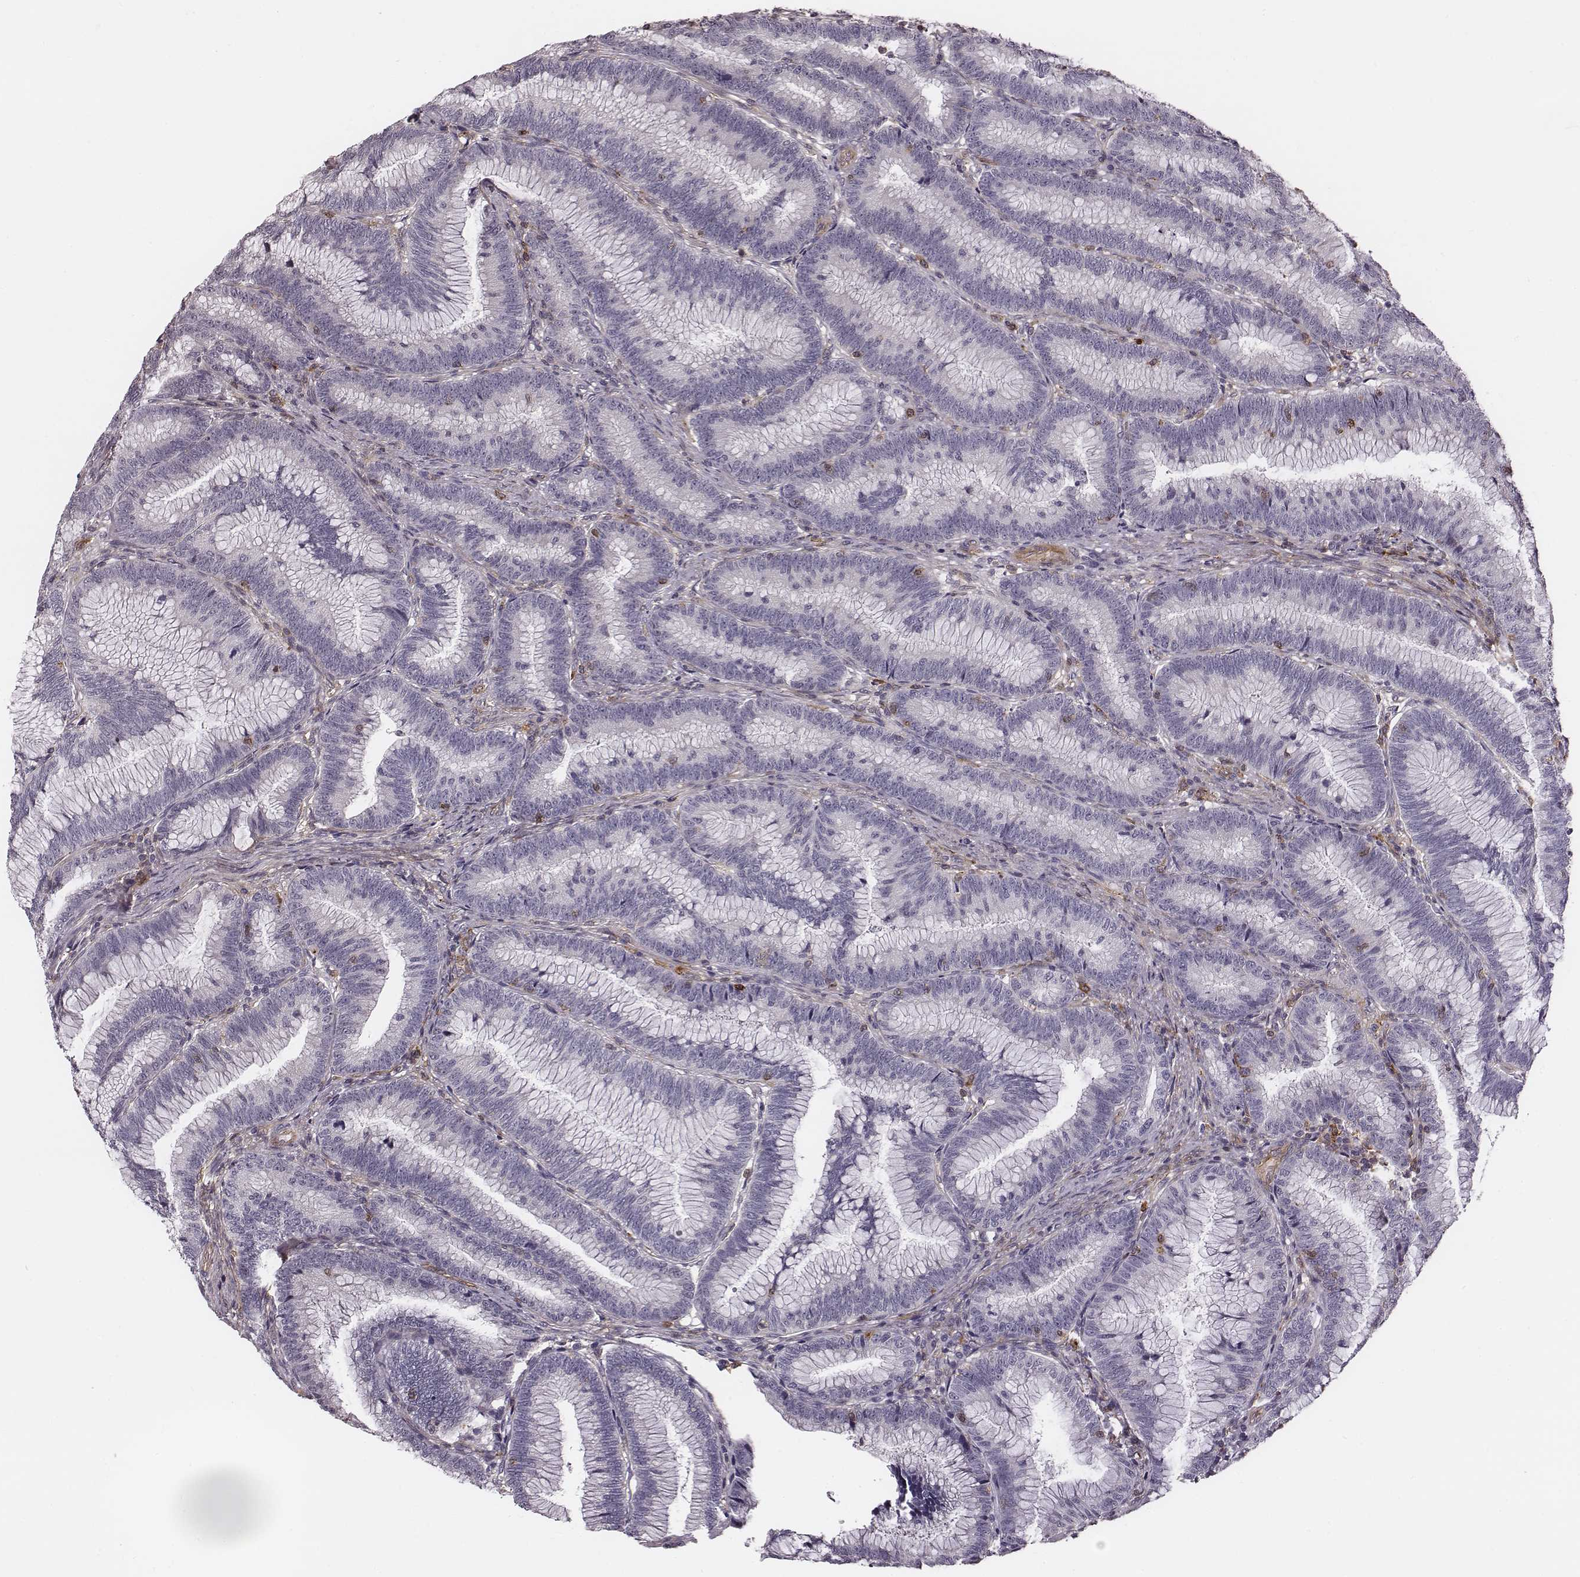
{"staining": {"intensity": "negative", "quantity": "none", "location": "none"}, "tissue": "colorectal cancer", "cell_type": "Tumor cells", "image_type": "cancer", "snomed": [{"axis": "morphology", "description": "Adenocarcinoma, NOS"}, {"axis": "topography", "description": "Colon"}], "caption": "This micrograph is of adenocarcinoma (colorectal) stained with immunohistochemistry (IHC) to label a protein in brown with the nuclei are counter-stained blue. There is no positivity in tumor cells.", "gene": "ZYX", "patient": {"sex": "female", "age": 78}}